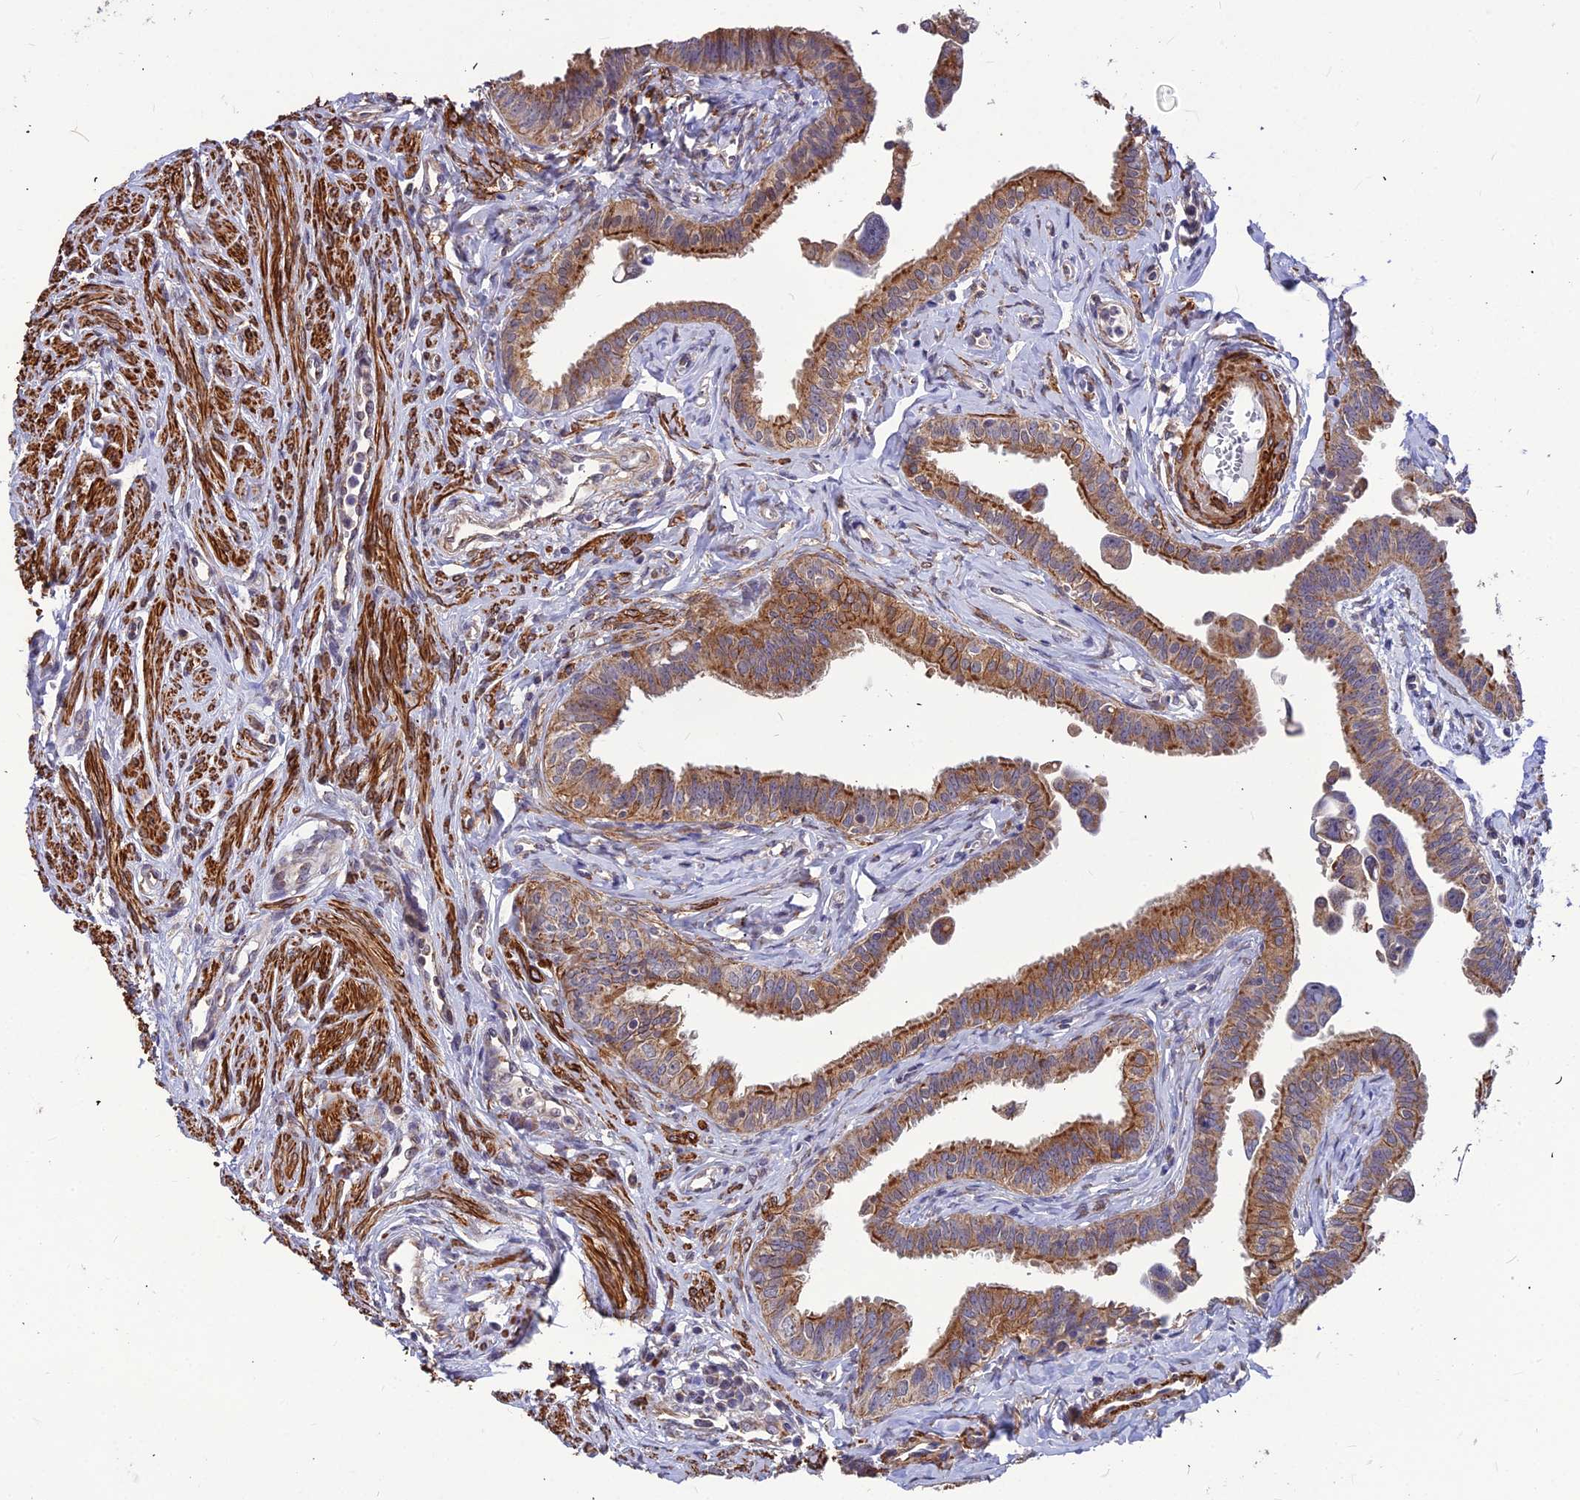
{"staining": {"intensity": "strong", "quantity": ">75%", "location": "cytoplasmic/membranous"}, "tissue": "fallopian tube", "cell_type": "Glandular cells", "image_type": "normal", "snomed": [{"axis": "morphology", "description": "Normal tissue, NOS"}, {"axis": "morphology", "description": "Carcinoma, NOS"}, {"axis": "topography", "description": "Fallopian tube"}, {"axis": "topography", "description": "Ovary"}], "caption": "Immunohistochemistry (IHC) of normal human fallopian tube reveals high levels of strong cytoplasmic/membranous staining in about >75% of glandular cells. The protein of interest is stained brown, and the nuclei are stained in blue (DAB (3,3'-diaminobenzidine) IHC with brightfield microscopy, high magnification).", "gene": "LEKR1", "patient": {"sex": "female", "age": 59}}